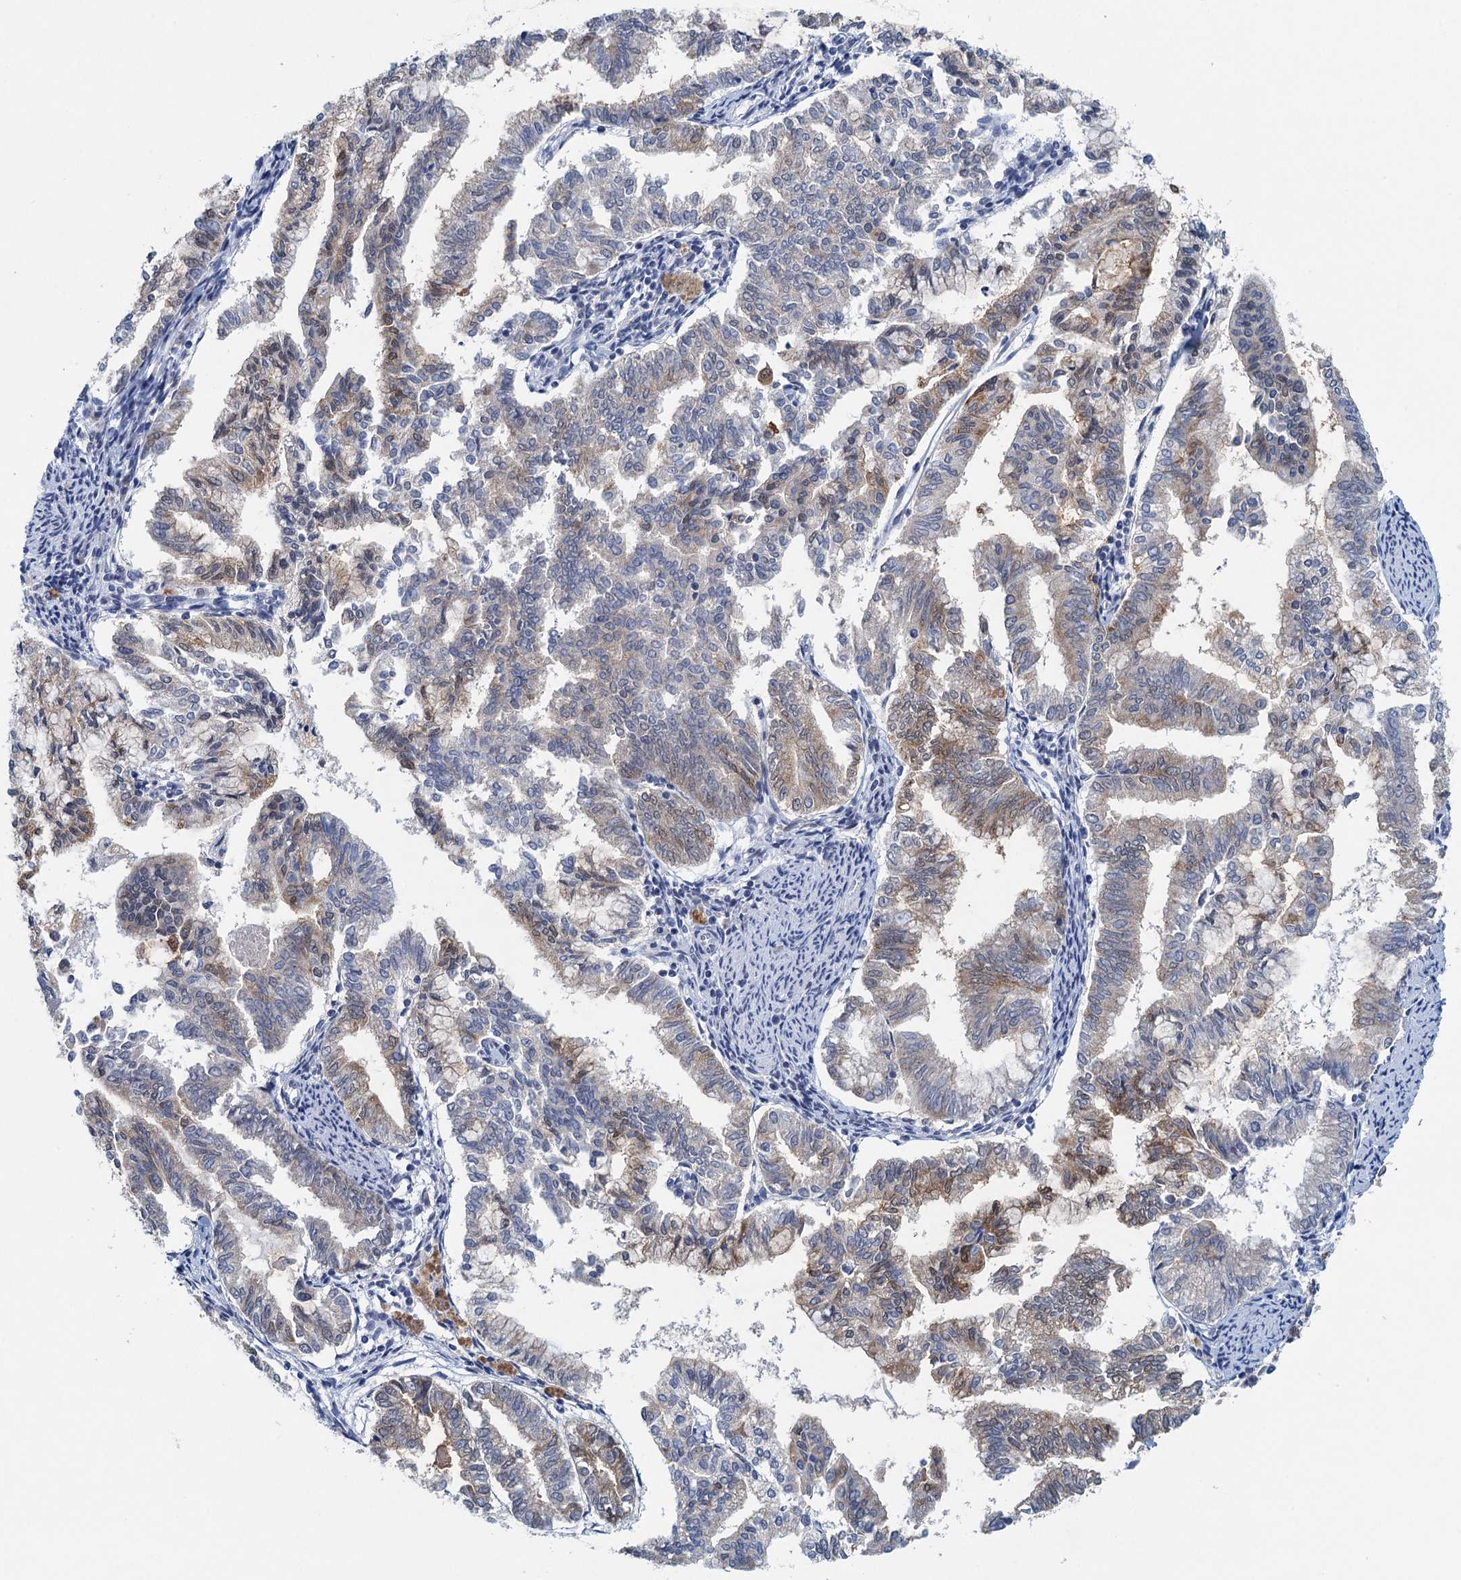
{"staining": {"intensity": "strong", "quantity": "25%-75%", "location": "cytoplasmic/membranous,nuclear"}, "tissue": "endometrial cancer", "cell_type": "Tumor cells", "image_type": "cancer", "snomed": [{"axis": "morphology", "description": "Adenocarcinoma, NOS"}, {"axis": "topography", "description": "Endometrium"}], "caption": "This is an image of immunohistochemistry staining of endometrial cancer (adenocarcinoma), which shows strong expression in the cytoplasmic/membranous and nuclear of tumor cells.", "gene": "EPS8L1", "patient": {"sex": "female", "age": 79}}